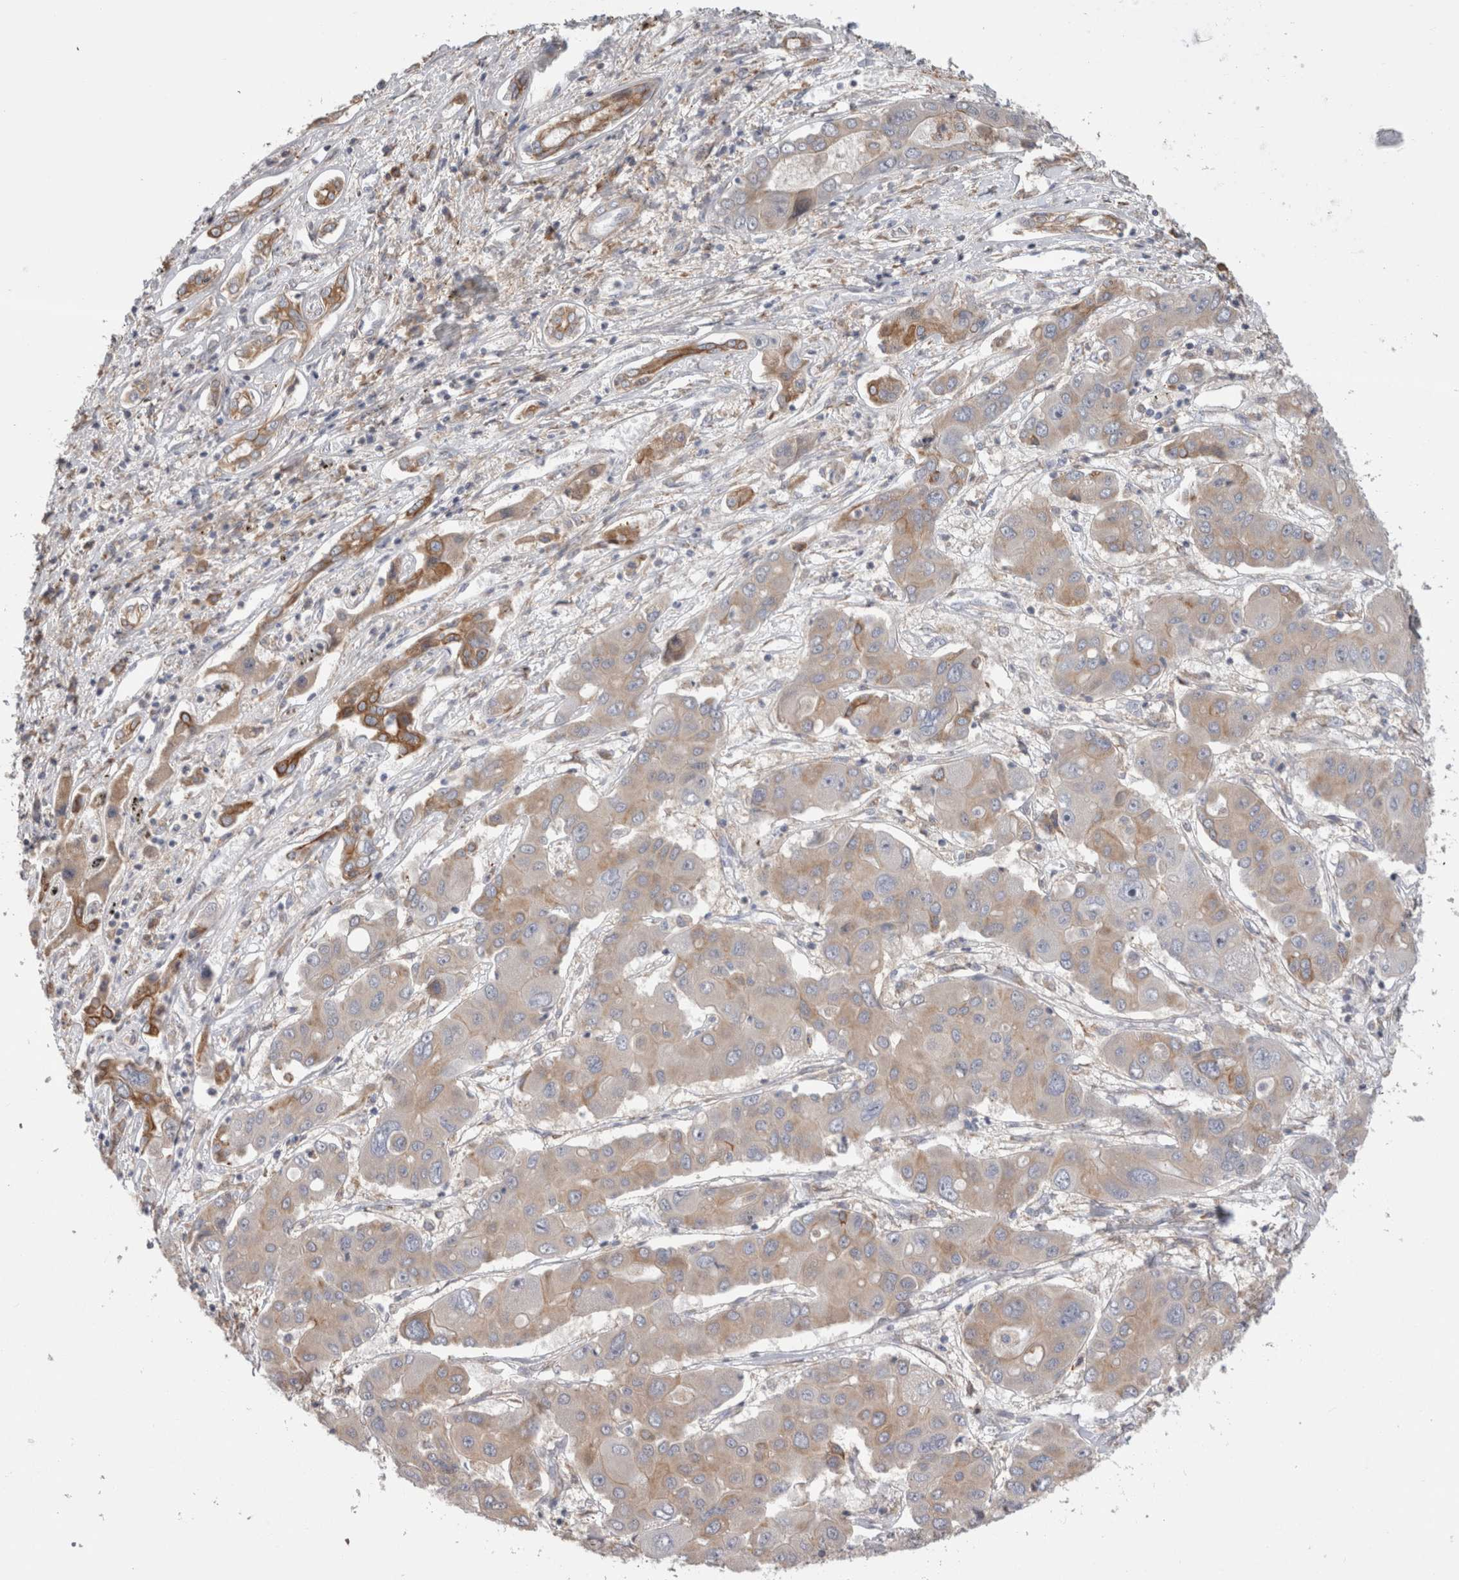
{"staining": {"intensity": "weak", "quantity": "25%-75%", "location": "cytoplasmic/membranous"}, "tissue": "liver cancer", "cell_type": "Tumor cells", "image_type": "cancer", "snomed": [{"axis": "morphology", "description": "Cholangiocarcinoma"}, {"axis": "topography", "description": "Liver"}], "caption": "Immunohistochemical staining of liver cancer (cholangiocarcinoma) shows low levels of weak cytoplasmic/membranous expression in about 25%-75% of tumor cells.", "gene": "SMAP2", "patient": {"sex": "male", "age": 67}}